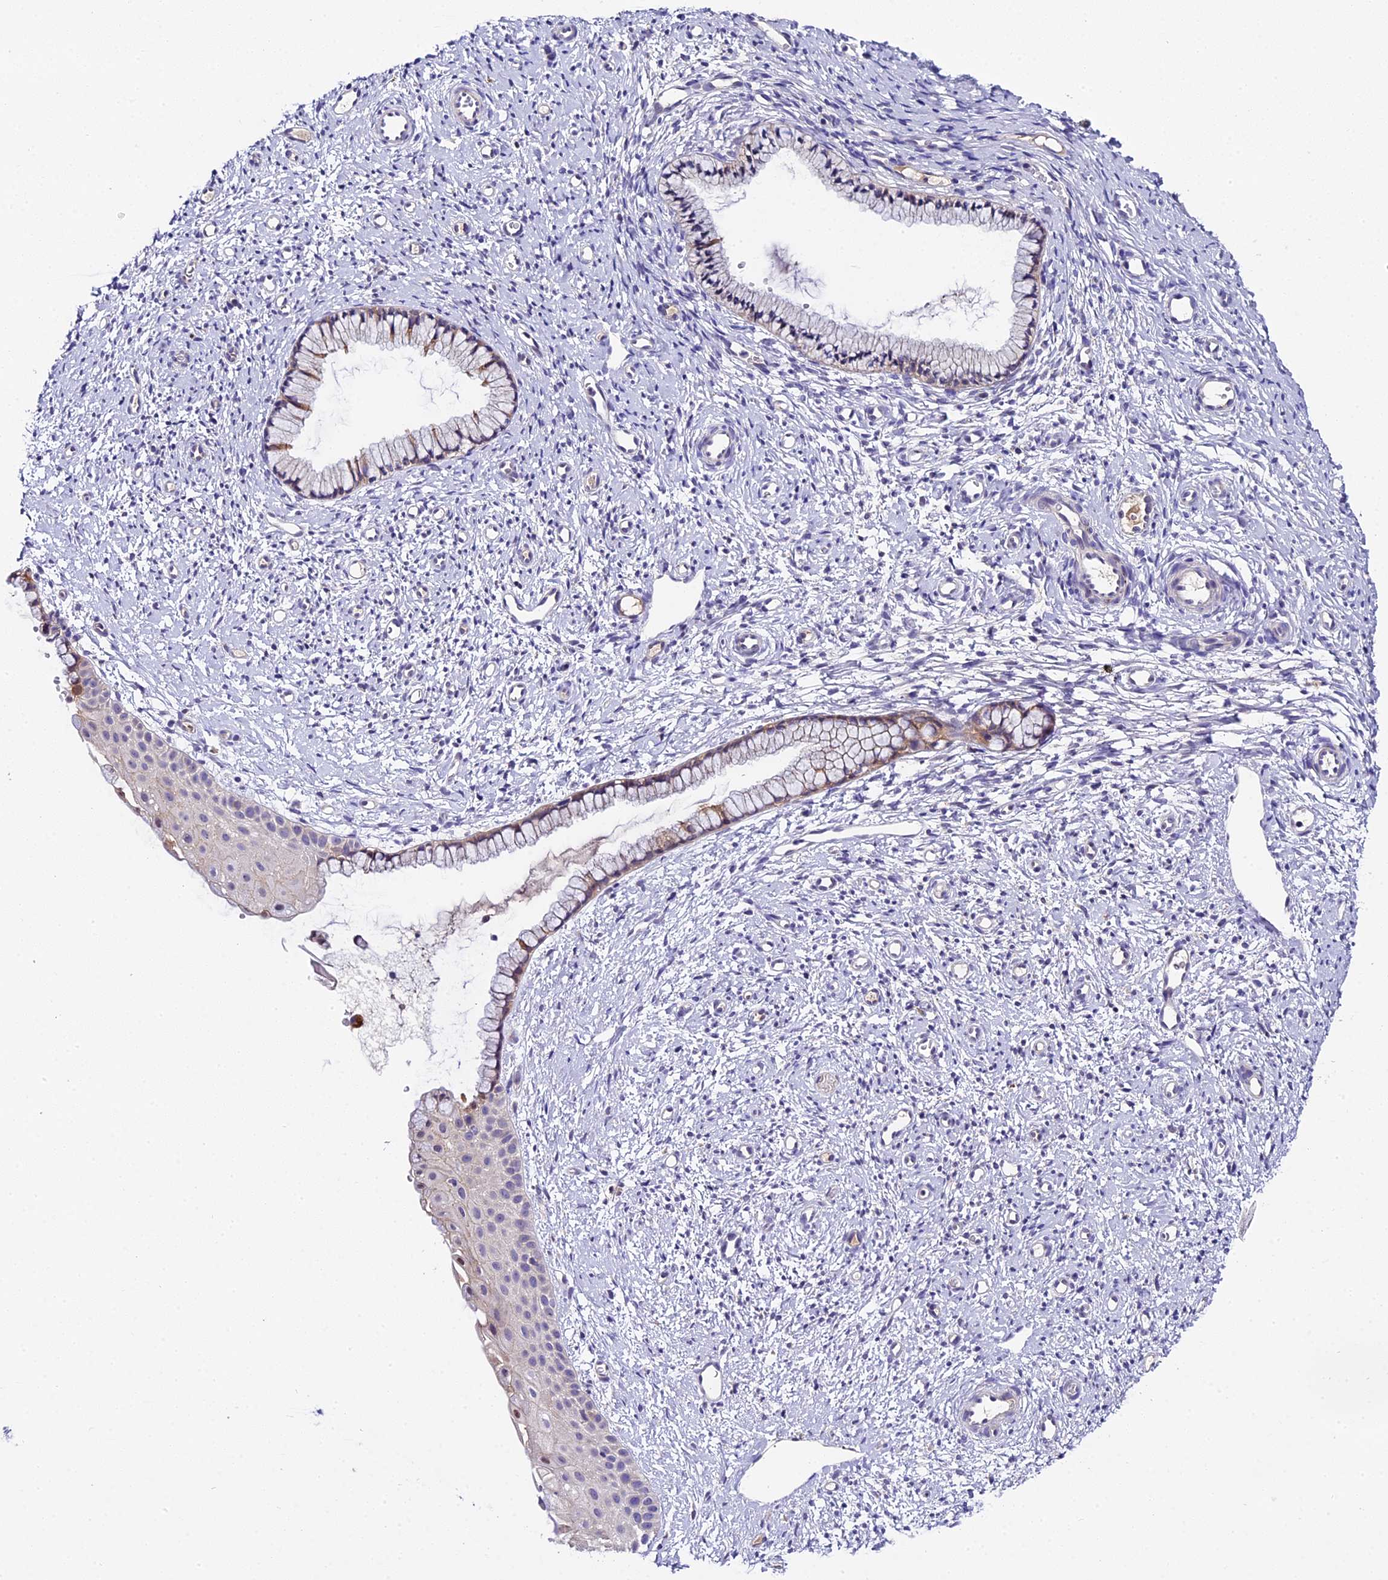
{"staining": {"intensity": "weak", "quantity": "25%-75%", "location": "cytoplasmic/membranous"}, "tissue": "cervix", "cell_type": "Glandular cells", "image_type": "normal", "snomed": [{"axis": "morphology", "description": "Normal tissue, NOS"}, {"axis": "topography", "description": "Cervix"}], "caption": "Glandular cells exhibit low levels of weak cytoplasmic/membranous expression in approximately 25%-75% of cells in unremarkable cervix.", "gene": "ENKD1", "patient": {"sex": "female", "age": 57}}